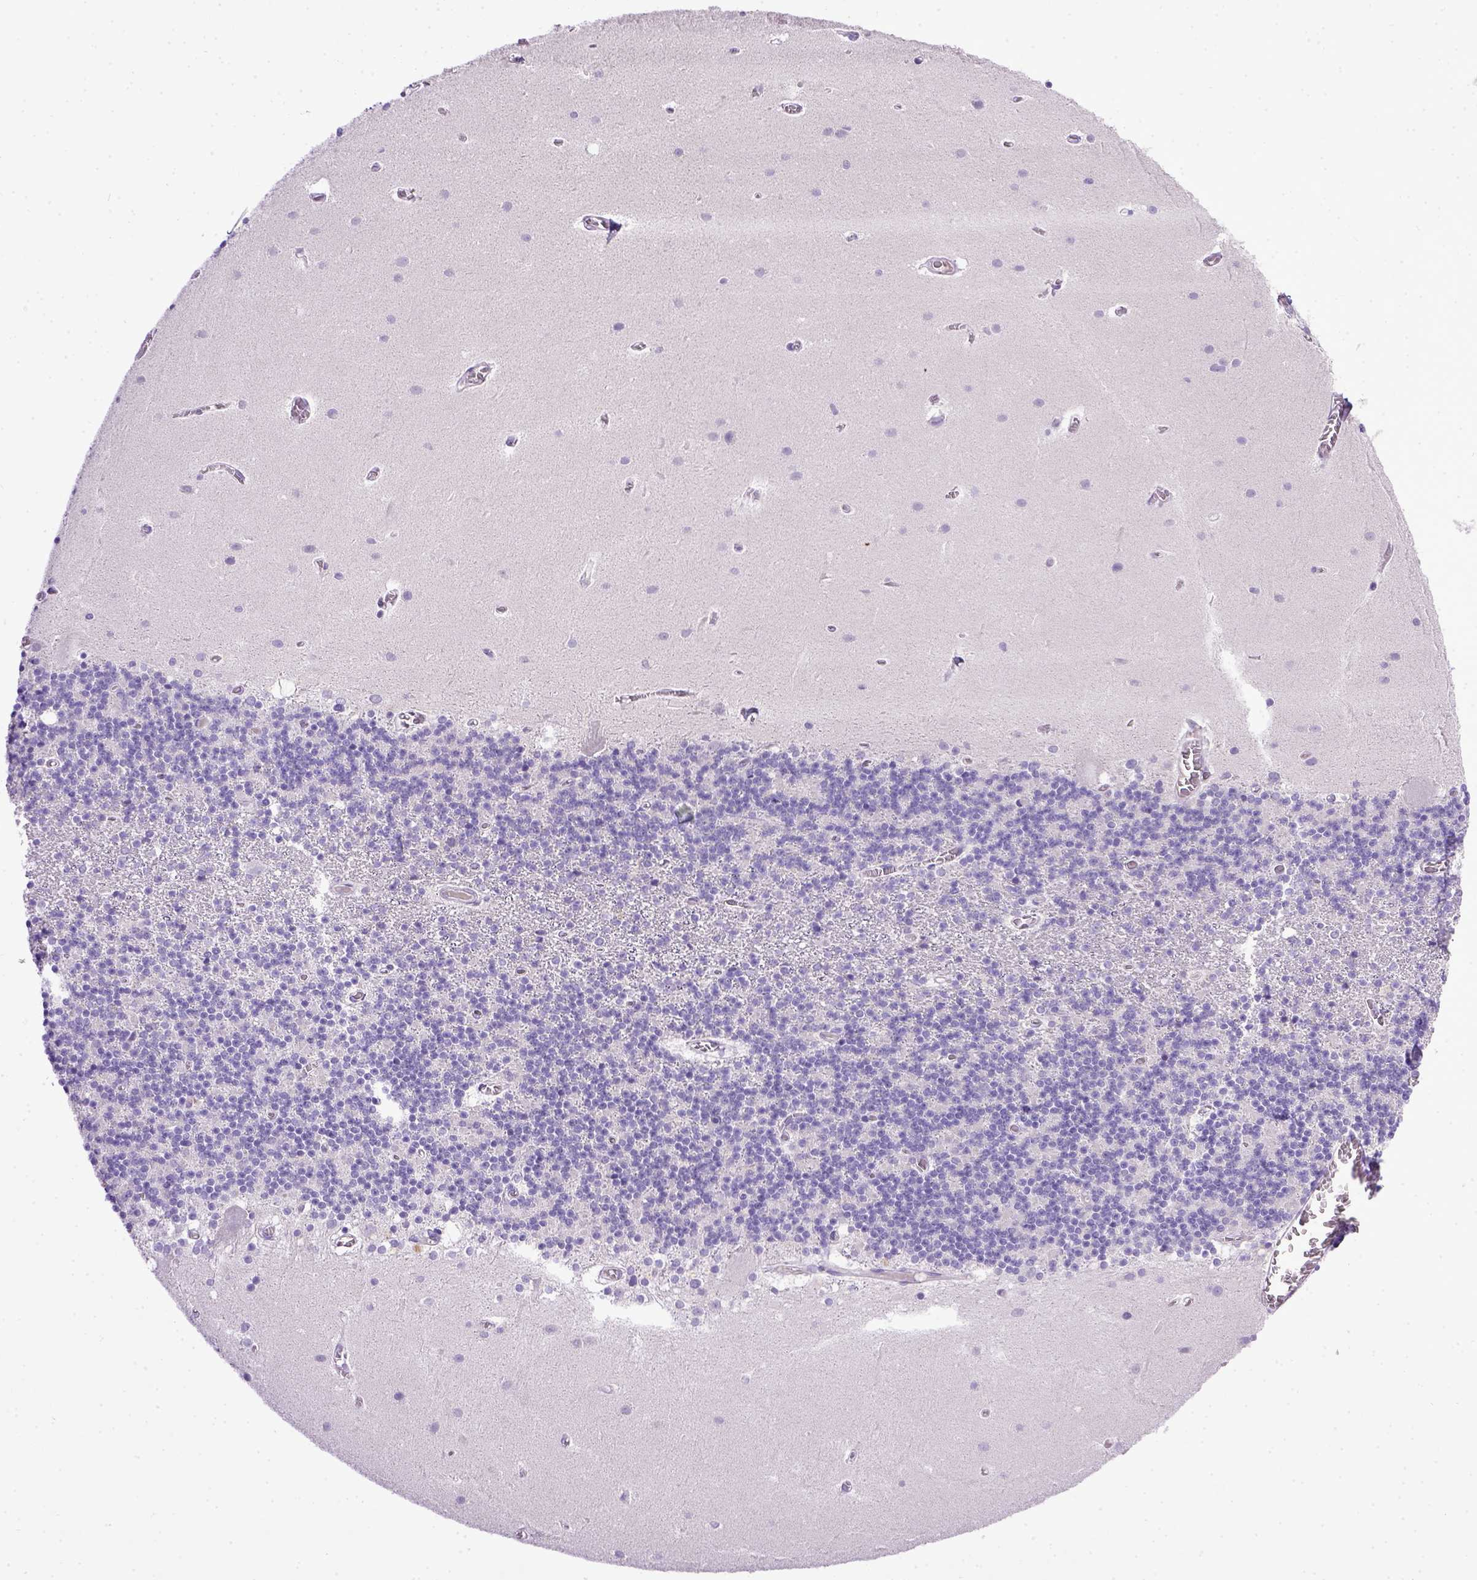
{"staining": {"intensity": "negative", "quantity": "none", "location": "none"}, "tissue": "cerebellum", "cell_type": "Cells in granular layer", "image_type": "normal", "snomed": [{"axis": "morphology", "description": "Normal tissue, NOS"}, {"axis": "topography", "description": "Cerebellum"}], "caption": "Photomicrograph shows no protein staining in cells in granular layer of benign cerebellum.", "gene": "CDH1", "patient": {"sex": "male", "age": 70}}